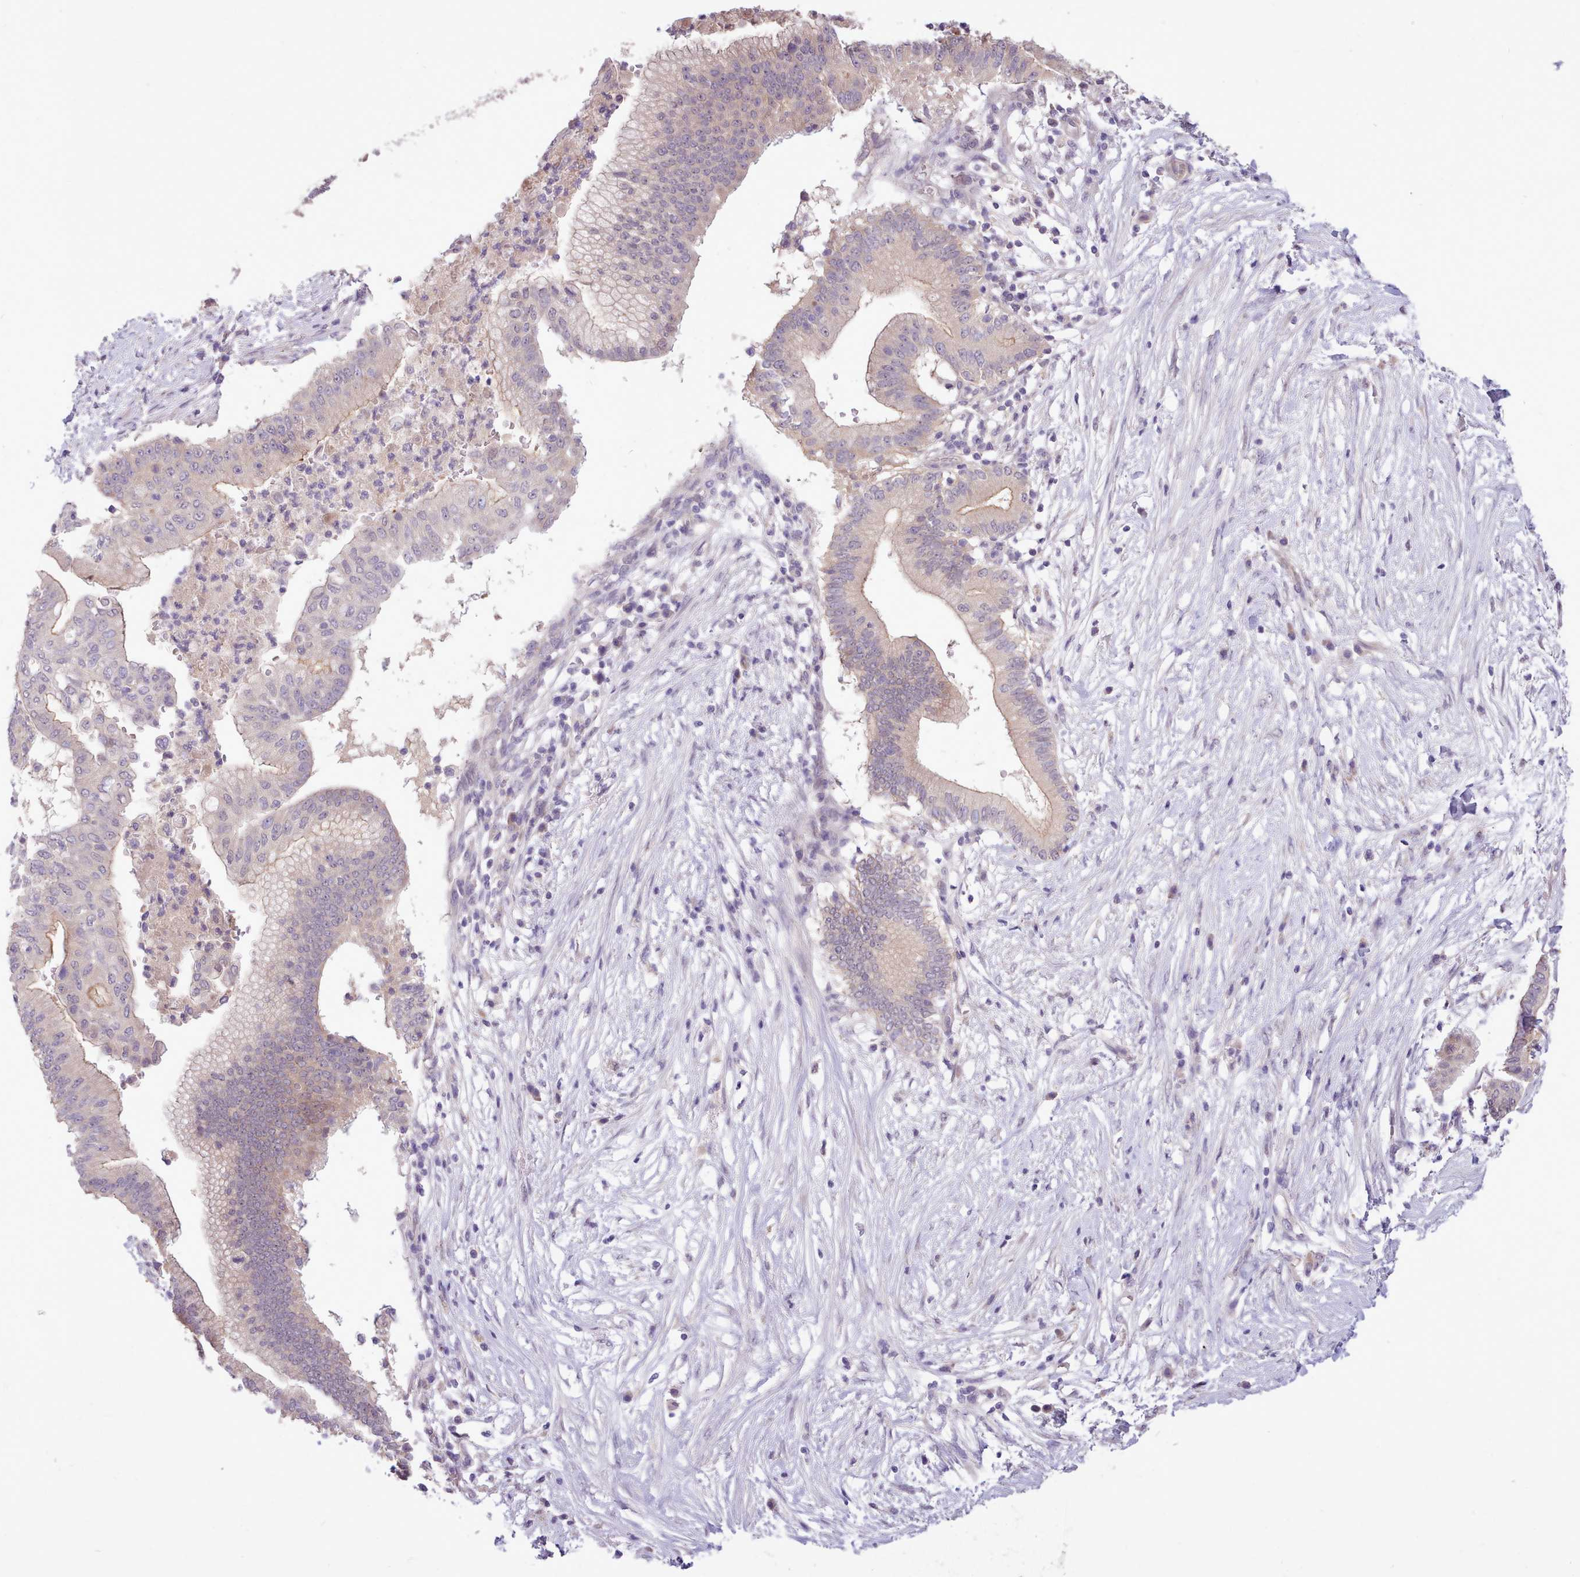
{"staining": {"intensity": "moderate", "quantity": "<25%", "location": "cytoplasmic/membranous"}, "tissue": "pancreatic cancer", "cell_type": "Tumor cells", "image_type": "cancer", "snomed": [{"axis": "morphology", "description": "Adenocarcinoma, NOS"}, {"axis": "topography", "description": "Pancreas"}], "caption": "Protein analysis of pancreatic cancer tissue exhibits moderate cytoplasmic/membranous positivity in about <25% of tumor cells.", "gene": "ZNF607", "patient": {"sex": "male", "age": 68}}